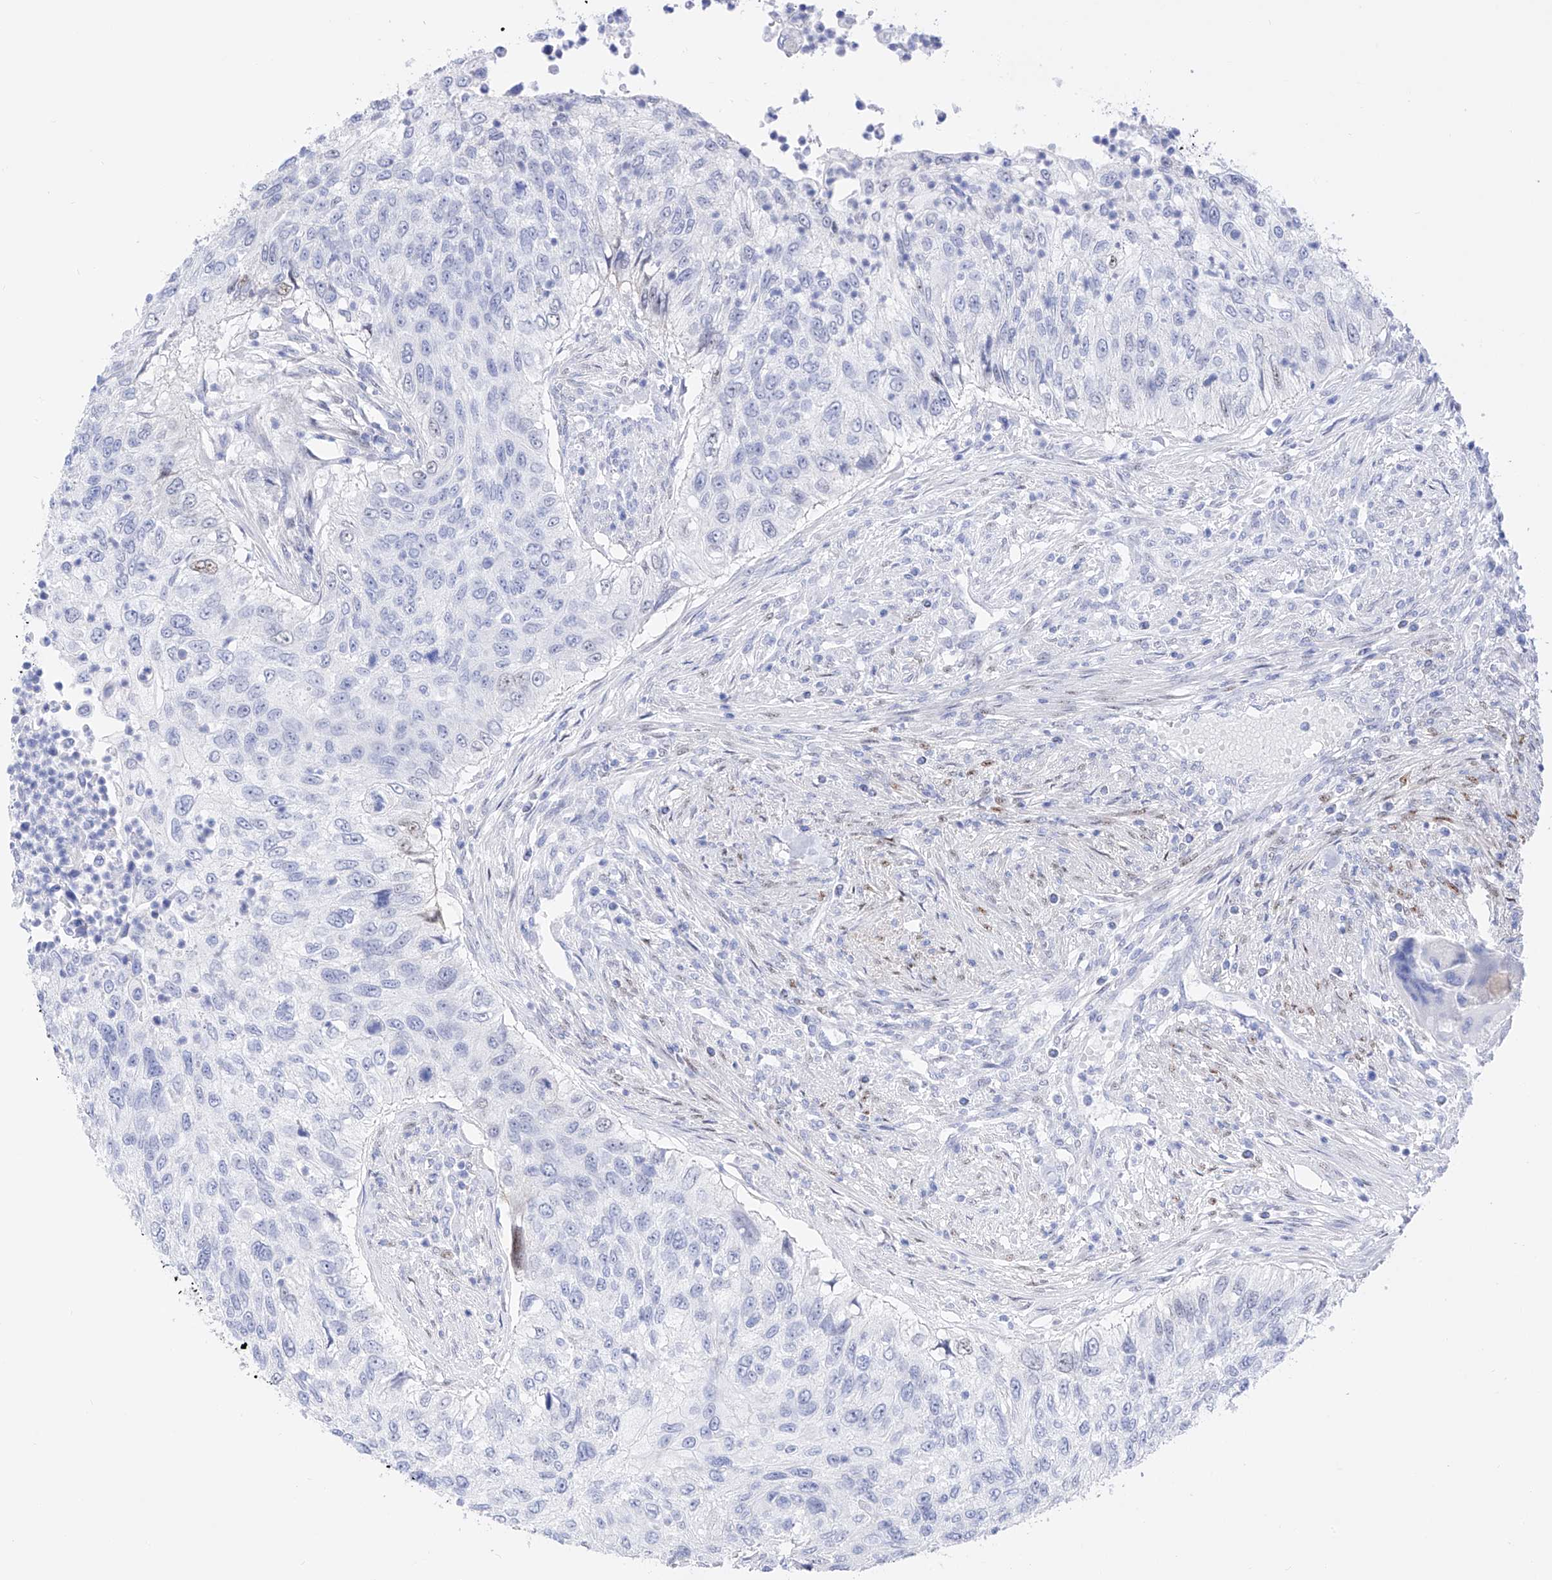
{"staining": {"intensity": "negative", "quantity": "none", "location": "none"}, "tissue": "urothelial cancer", "cell_type": "Tumor cells", "image_type": "cancer", "snomed": [{"axis": "morphology", "description": "Urothelial carcinoma, High grade"}, {"axis": "topography", "description": "Urinary bladder"}], "caption": "A micrograph of human high-grade urothelial carcinoma is negative for staining in tumor cells. (DAB immunohistochemistry, high magnification).", "gene": "TRPC7", "patient": {"sex": "female", "age": 60}}